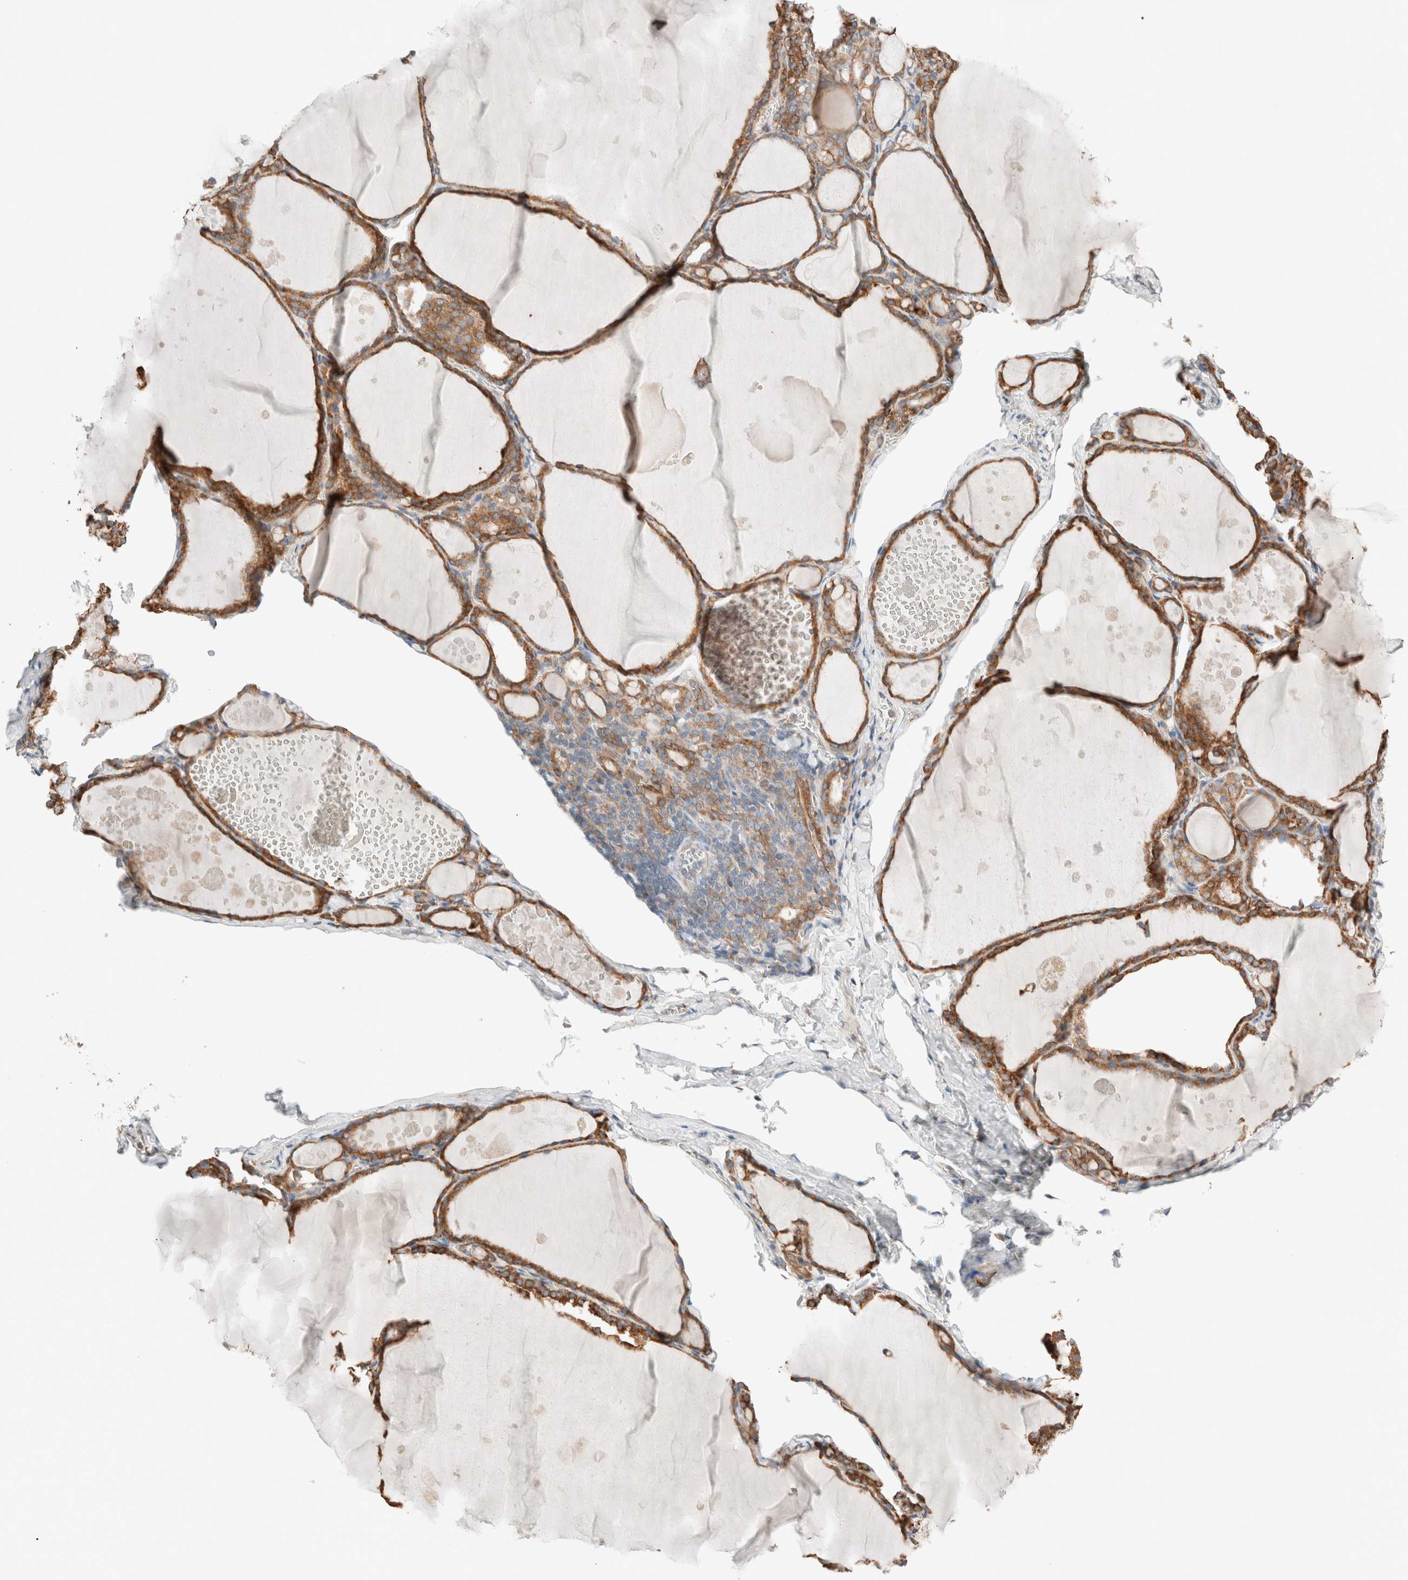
{"staining": {"intensity": "strong", "quantity": ">75%", "location": "cytoplasmic/membranous"}, "tissue": "thyroid gland", "cell_type": "Glandular cells", "image_type": "normal", "snomed": [{"axis": "morphology", "description": "Normal tissue, NOS"}, {"axis": "topography", "description": "Thyroid gland"}], "caption": "Protein staining reveals strong cytoplasmic/membranous expression in approximately >75% of glandular cells in benign thyroid gland.", "gene": "PCM1", "patient": {"sex": "male", "age": 56}}